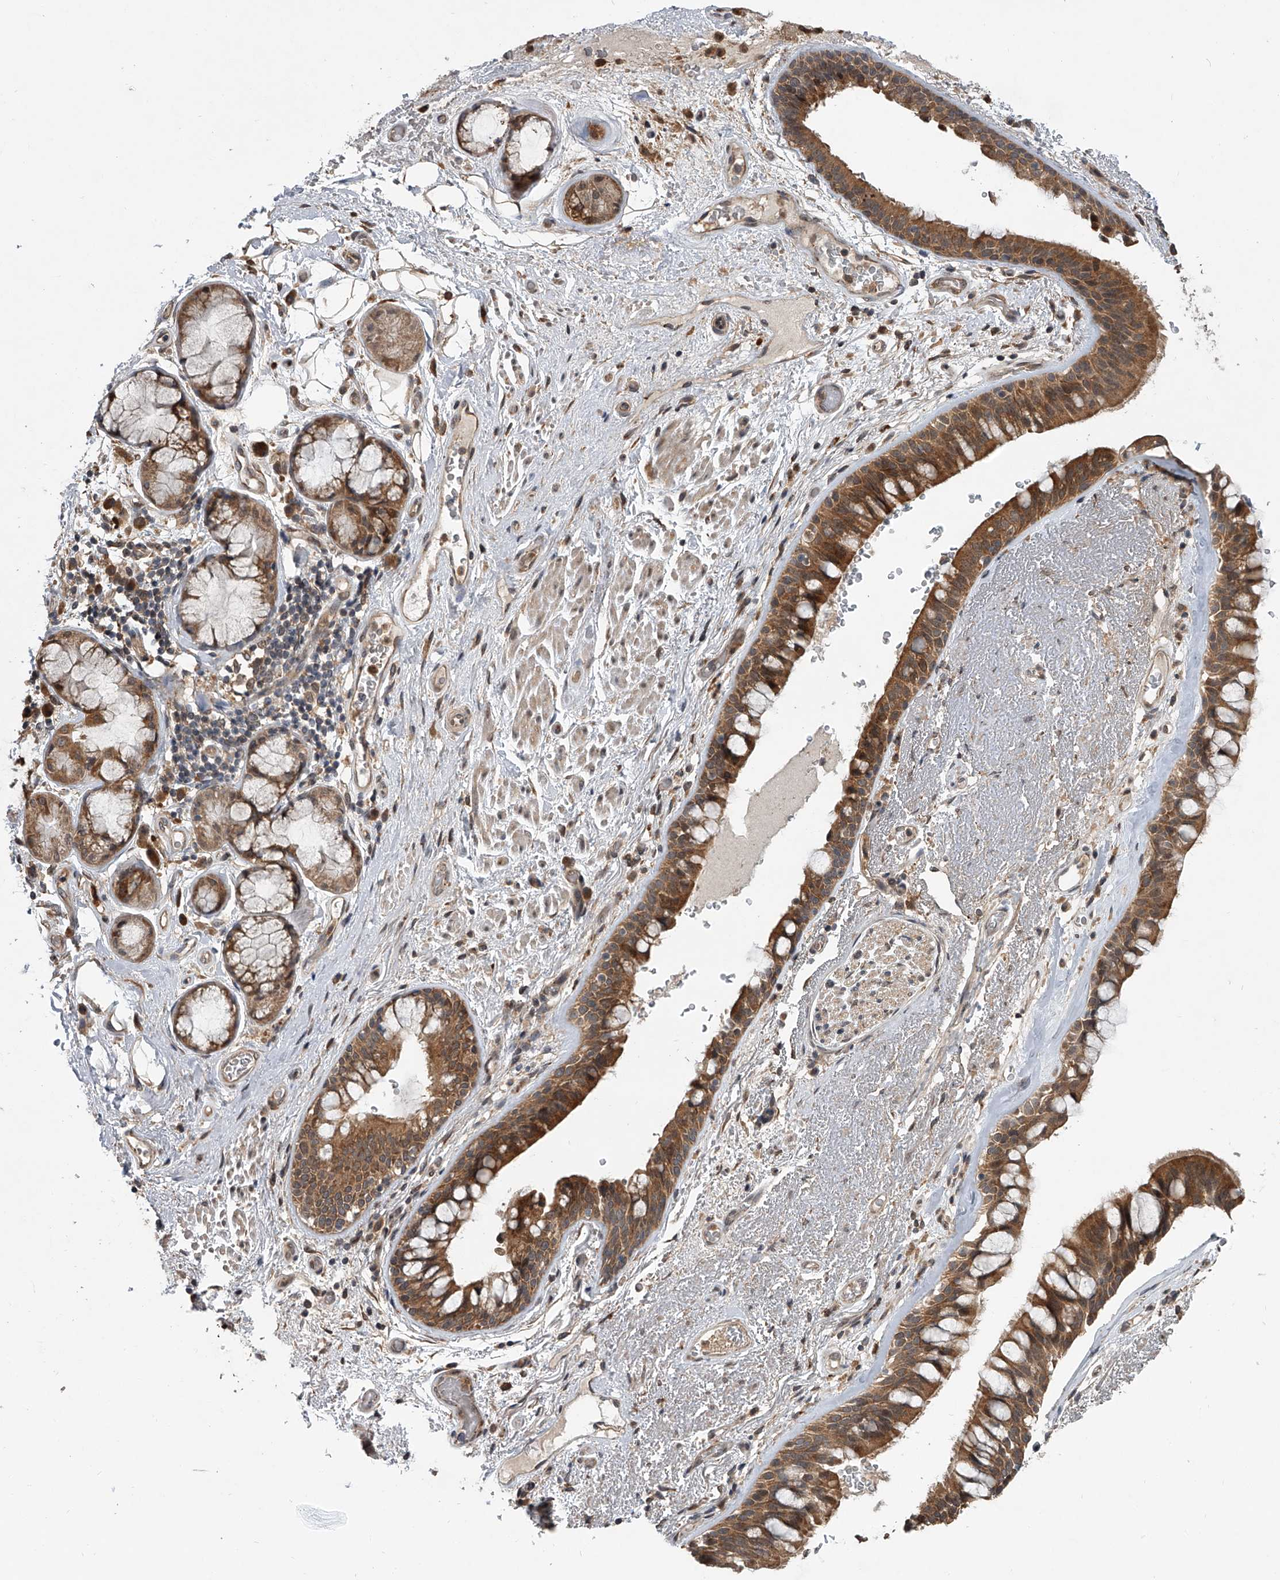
{"staining": {"intensity": "moderate", "quantity": ">75%", "location": "cytoplasmic/membranous"}, "tissue": "bronchus", "cell_type": "Respiratory epithelial cells", "image_type": "normal", "snomed": [{"axis": "morphology", "description": "Normal tissue, NOS"}, {"axis": "morphology", "description": "Squamous cell carcinoma, NOS"}, {"axis": "topography", "description": "Lymph node"}, {"axis": "topography", "description": "Bronchus"}, {"axis": "topography", "description": "Lung"}], "caption": "Immunohistochemistry (IHC) staining of benign bronchus, which demonstrates medium levels of moderate cytoplasmic/membranous expression in approximately >75% of respiratory epithelial cells indicating moderate cytoplasmic/membranous protein staining. The staining was performed using DAB (brown) for protein detection and nuclei were counterstained in hematoxylin (blue).", "gene": "GEMIN8", "patient": {"sex": "male", "age": 66}}